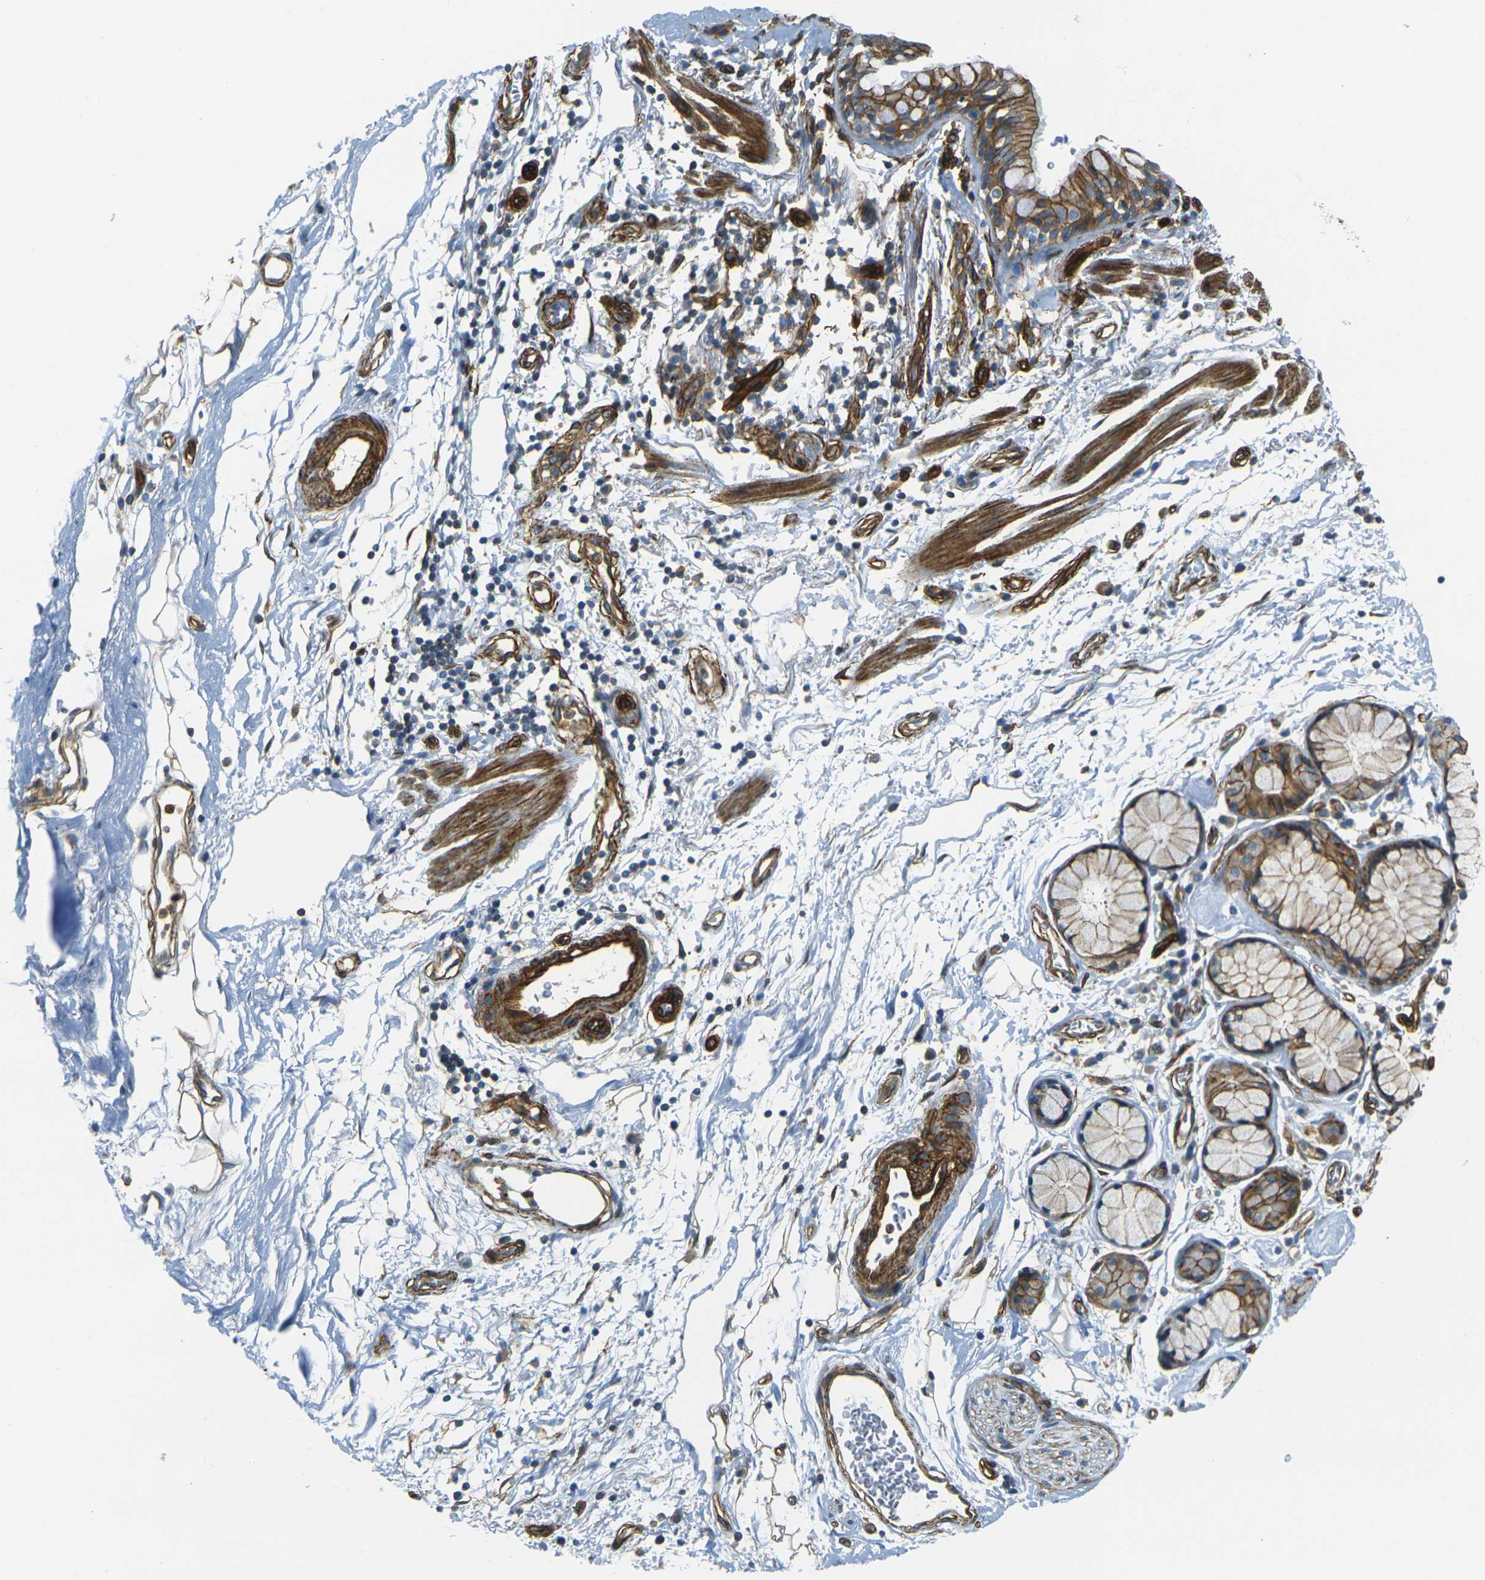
{"staining": {"intensity": "moderate", "quantity": ">75%", "location": "cytoplasmic/membranous"}, "tissue": "bronchus", "cell_type": "Respiratory epithelial cells", "image_type": "normal", "snomed": [{"axis": "morphology", "description": "Normal tissue, NOS"}, {"axis": "morphology", "description": "Inflammation, NOS"}, {"axis": "topography", "description": "Cartilage tissue"}, {"axis": "topography", "description": "Bronchus"}], "caption": "Protein staining reveals moderate cytoplasmic/membranous staining in approximately >75% of respiratory epithelial cells in unremarkable bronchus.", "gene": "EPHA7", "patient": {"sex": "male", "age": 77}}